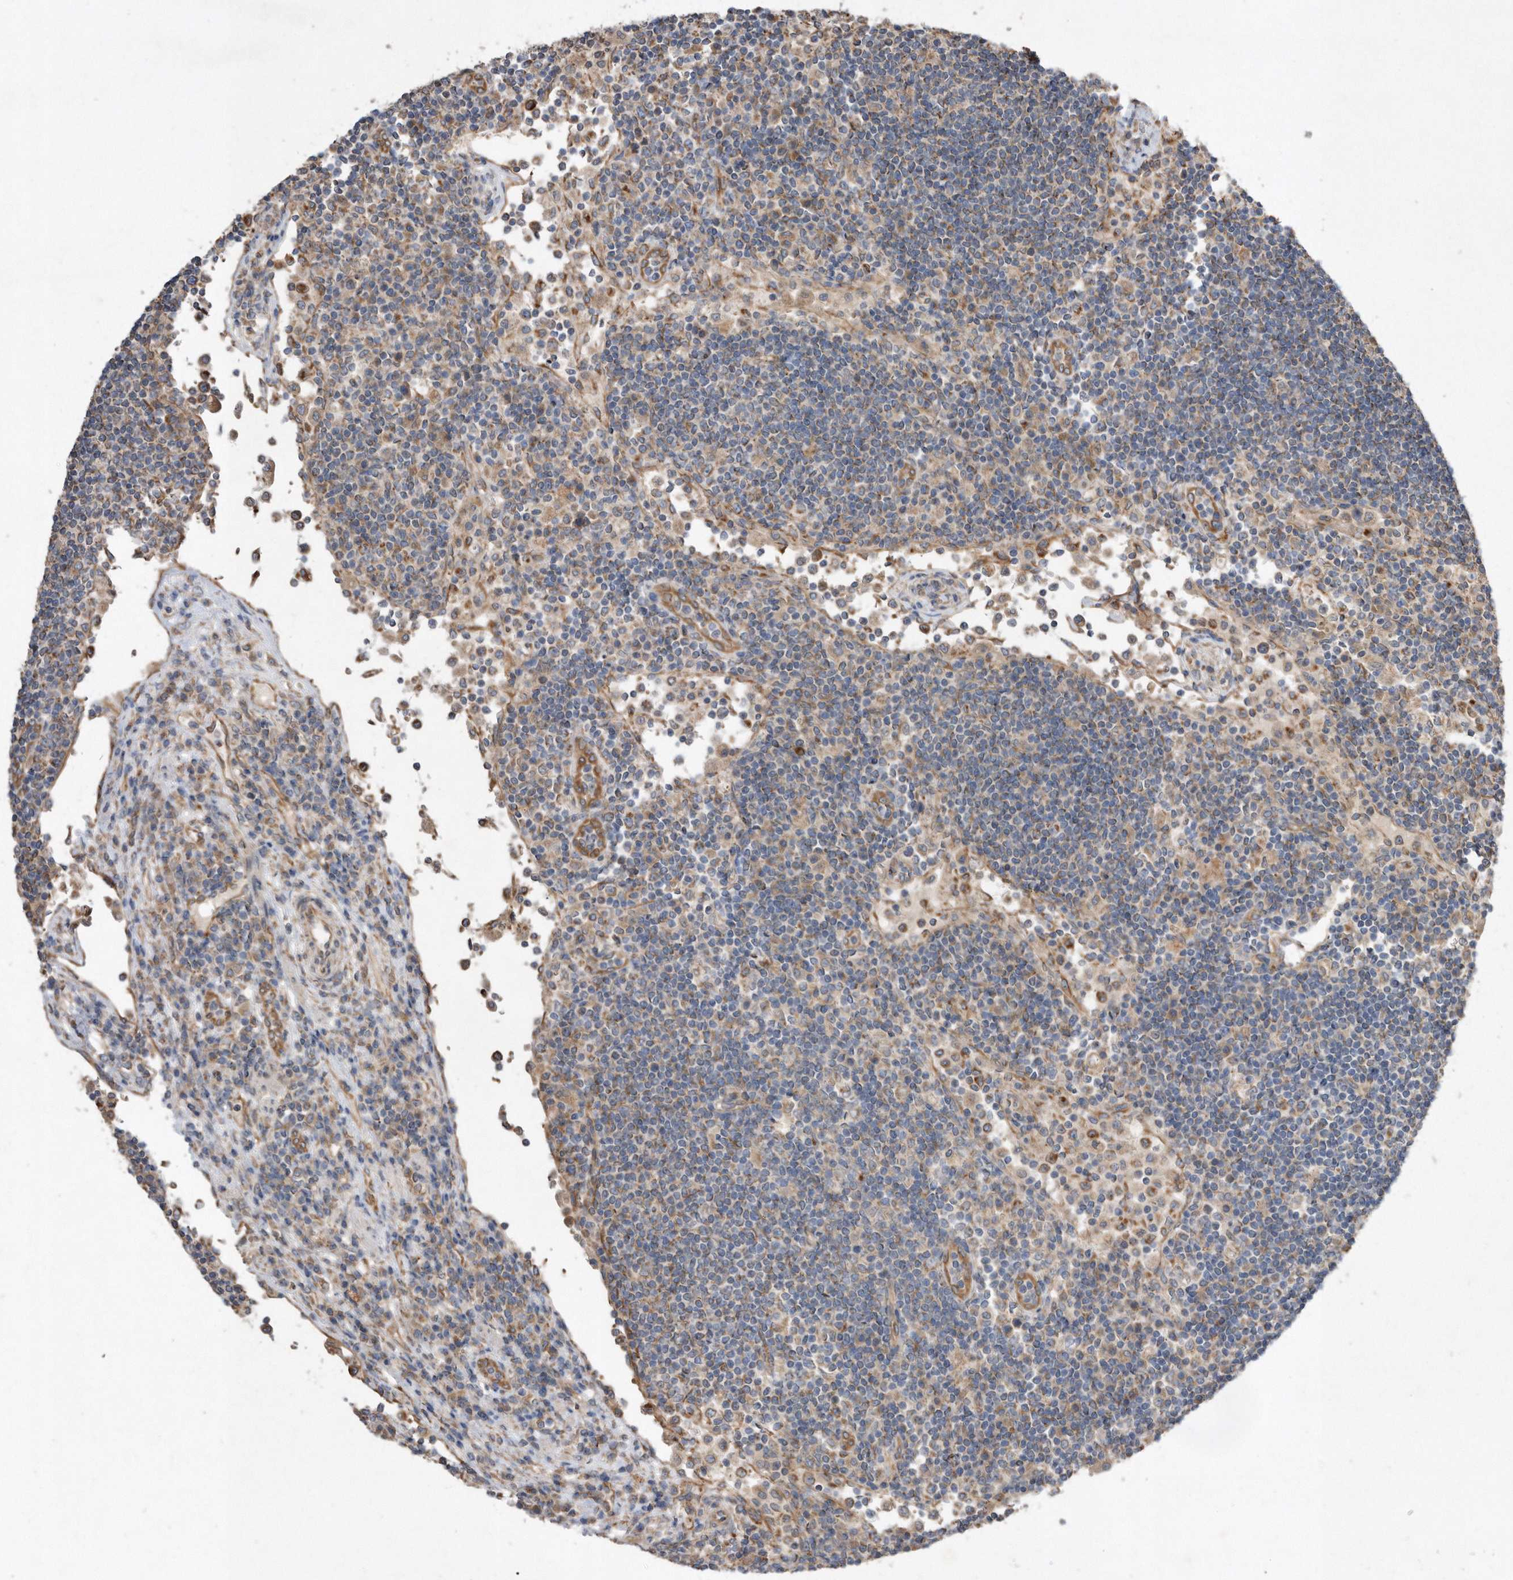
{"staining": {"intensity": "negative", "quantity": "none", "location": "none"}, "tissue": "lymph node", "cell_type": "Germinal center cells", "image_type": "normal", "snomed": [{"axis": "morphology", "description": "Normal tissue, NOS"}, {"axis": "topography", "description": "Lymph node"}], "caption": "Immunohistochemistry (IHC) micrograph of benign lymph node: human lymph node stained with DAB (3,3'-diaminobenzidine) displays no significant protein staining in germinal center cells. The staining was performed using DAB (3,3'-diaminobenzidine) to visualize the protein expression in brown, while the nuclei were stained in blue with hematoxylin (Magnification: 20x).", "gene": "PON2", "patient": {"sex": "female", "age": 53}}